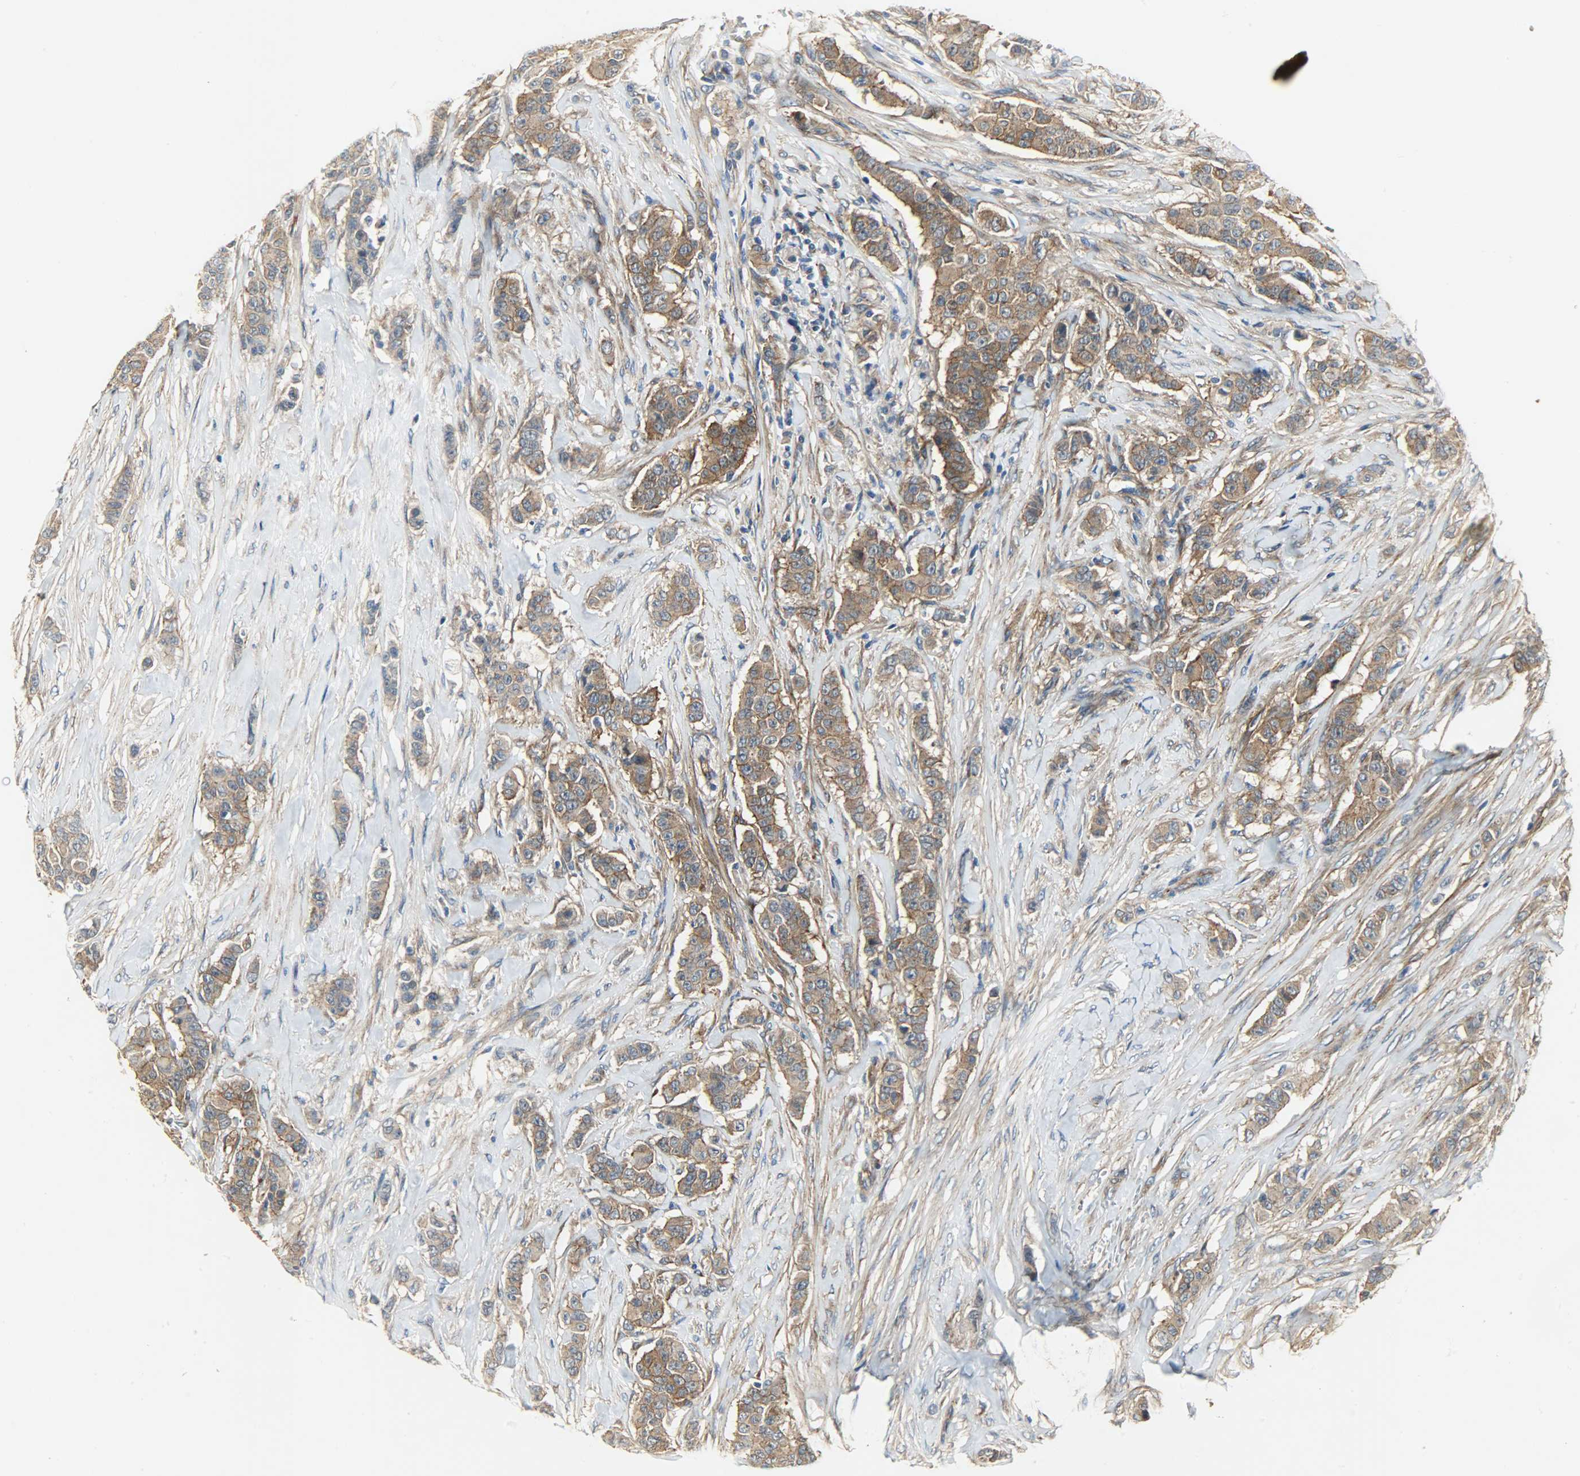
{"staining": {"intensity": "moderate", "quantity": ">75%", "location": "cytoplasmic/membranous"}, "tissue": "breast cancer", "cell_type": "Tumor cells", "image_type": "cancer", "snomed": [{"axis": "morphology", "description": "Duct carcinoma"}, {"axis": "topography", "description": "Breast"}], "caption": "There is medium levels of moderate cytoplasmic/membranous staining in tumor cells of breast cancer (invasive ductal carcinoma), as demonstrated by immunohistochemical staining (brown color).", "gene": "KIAA1217", "patient": {"sex": "female", "age": 40}}